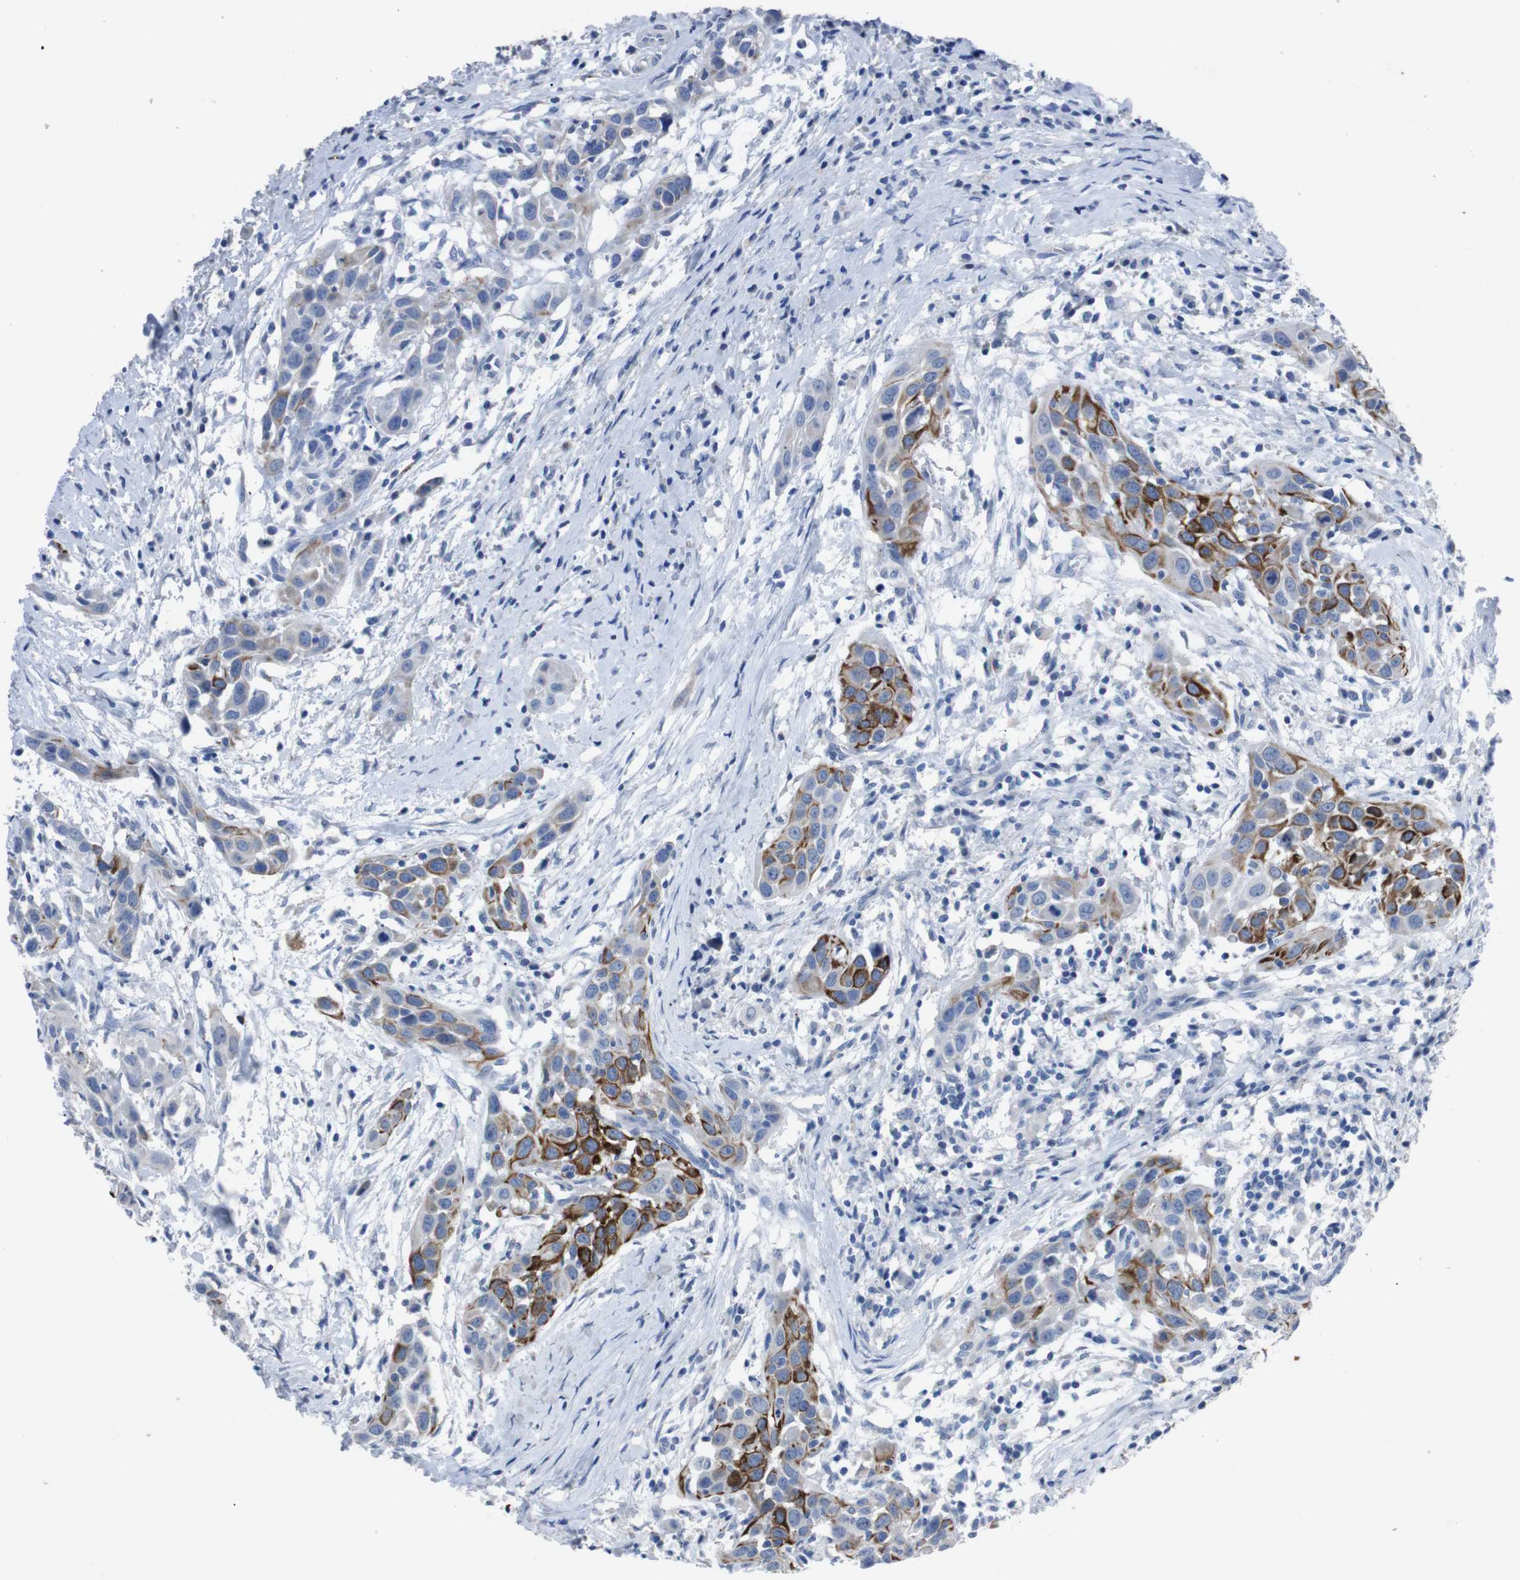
{"staining": {"intensity": "strong", "quantity": "25%-75%", "location": "cytoplasmic/membranous"}, "tissue": "head and neck cancer", "cell_type": "Tumor cells", "image_type": "cancer", "snomed": [{"axis": "morphology", "description": "Squamous cell carcinoma, NOS"}, {"axis": "topography", "description": "Oral tissue"}, {"axis": "topography", "description": "Head-Neck"}], "caption": "This photomicrograph displays immunohistochemistry (IHC) staining of head and neck cancer (squamous cell carcinoma), with high strong cytoplasmic/membranous expression in approximately 25%-75% of tumor cells.", "gene": "GJB2", "patient": {"sex": "female", "age": 50}}